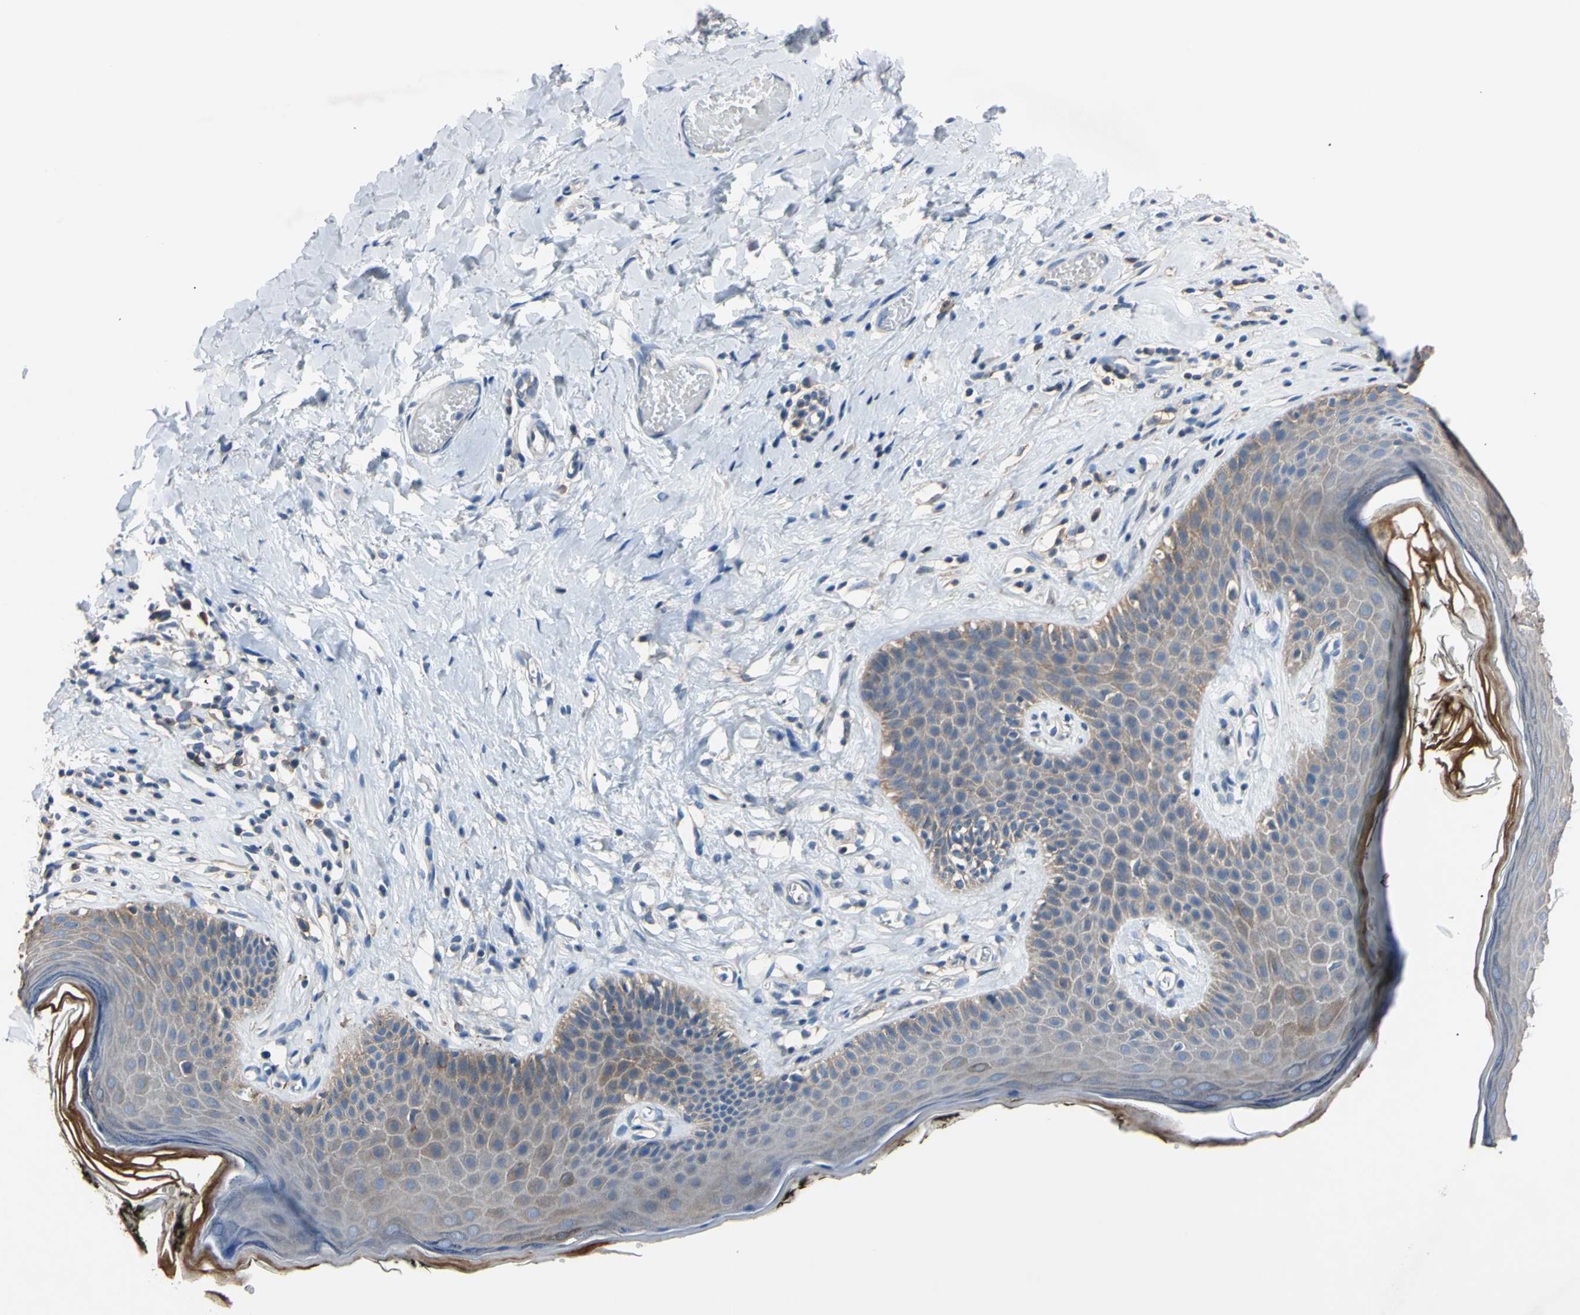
{"staining": {"intensity": "moderate", "quantity": "25%-75%", "location": "cytoplasmic/membranous"}, "tissue": "skin", "cell_type": "Epidermal cells", "image_type": "normal", "snomed": [{"axis": "morphology", "description": "Normal tissue, NOS"}, {"axis": "morphology", "description": "Inflammation, NOS"}, {"axis": "topography", "description": "Vulva"}], "caption": "Normal skin was stained to show a protein in brown. There is medium levels of moderate cytoplasmic/membranous staining in approximately 25%-75% of epidermal cells.", "gene": "PNKD", "patient": {"sex": "female", "age": 84}}